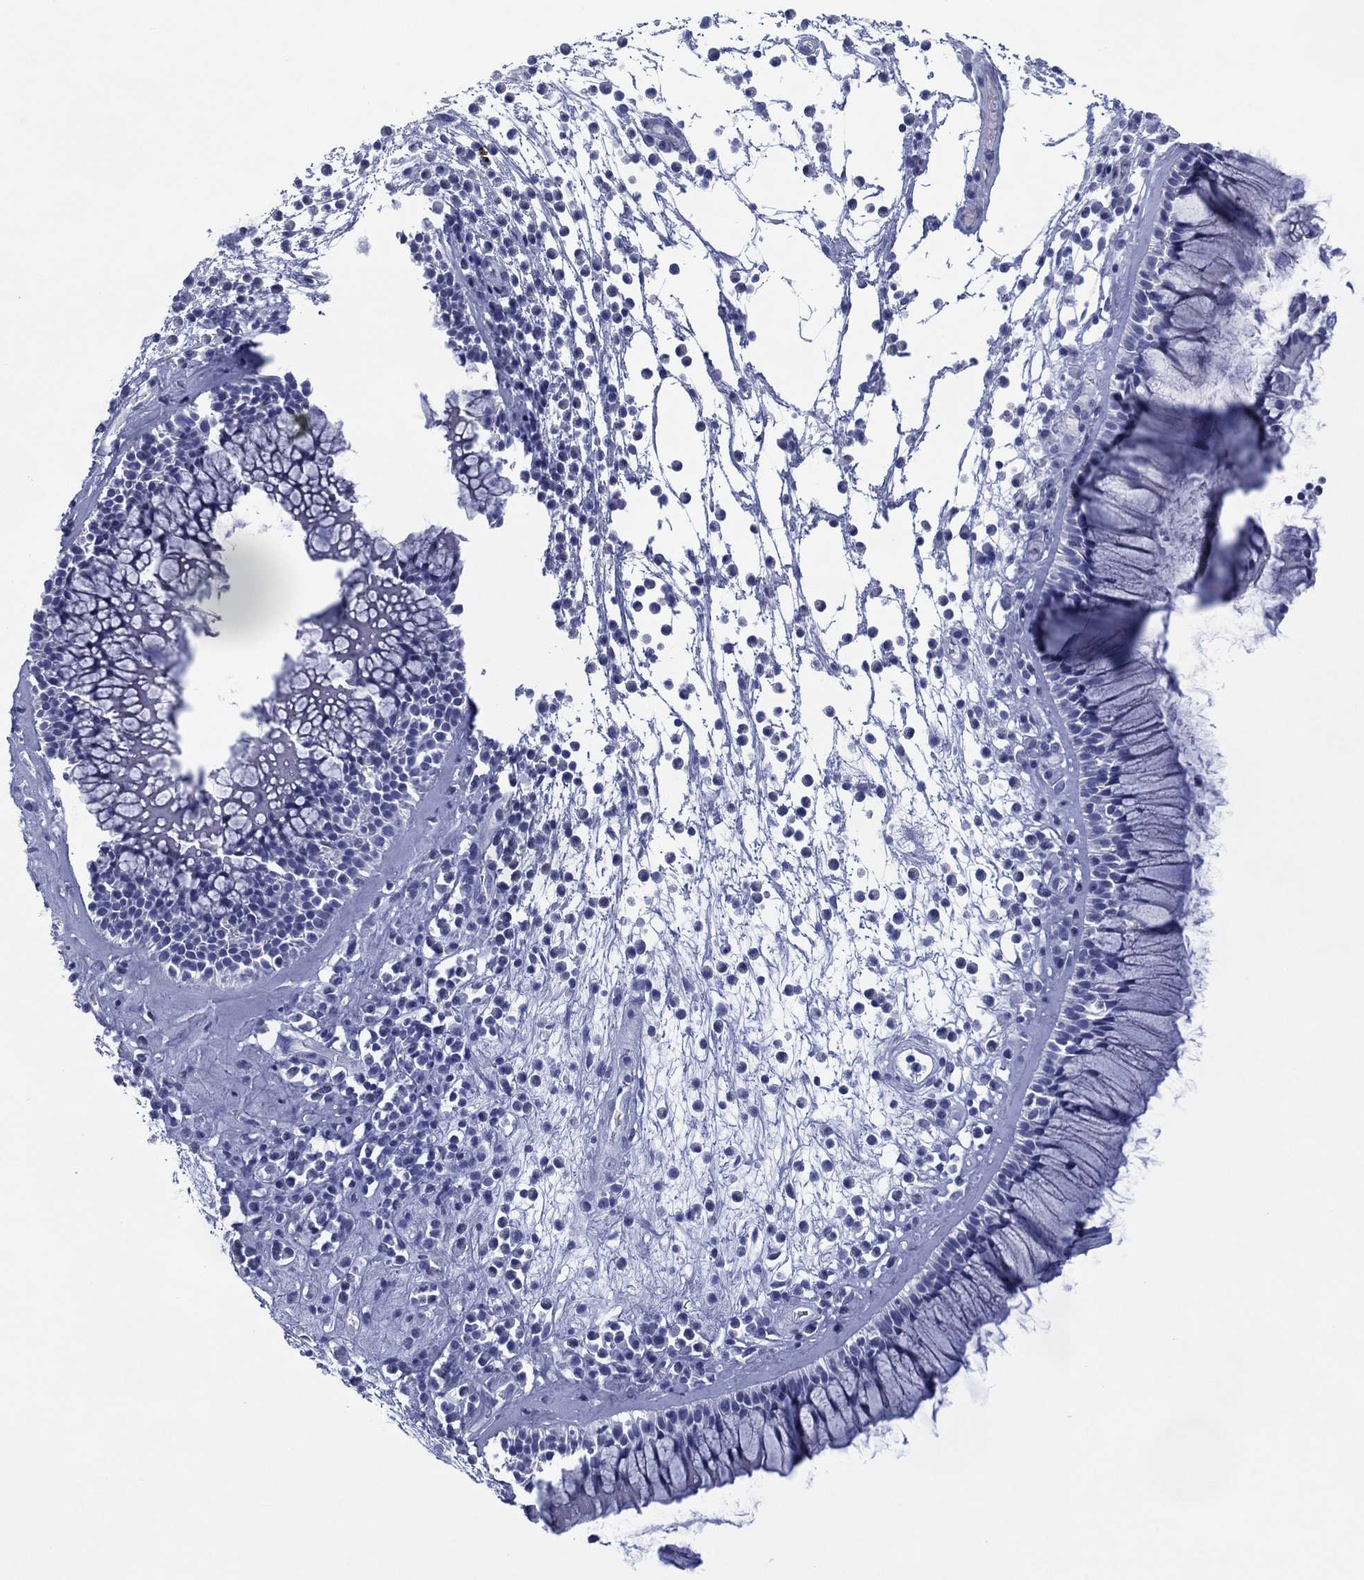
{"staining": {"intensity": "negative", "quantity": "none", "location": "none"}, "tissue": "nasopharynx", "cell_type": "Respiratory epithelial cells", "image_type": "normal", "snomed": [{"axis": "morphology", "description": "Normal tissue, NOS"}, {"axis": "topography", "description": "Nasopharynx"}], "caption": "High power microscopy image of an IHC image of normal nasopharynx, revealing no significant expression in respiratory epithelial cells.", "gene": "SIGLECL1", "patient": {"sex": "male", "age": 77}}